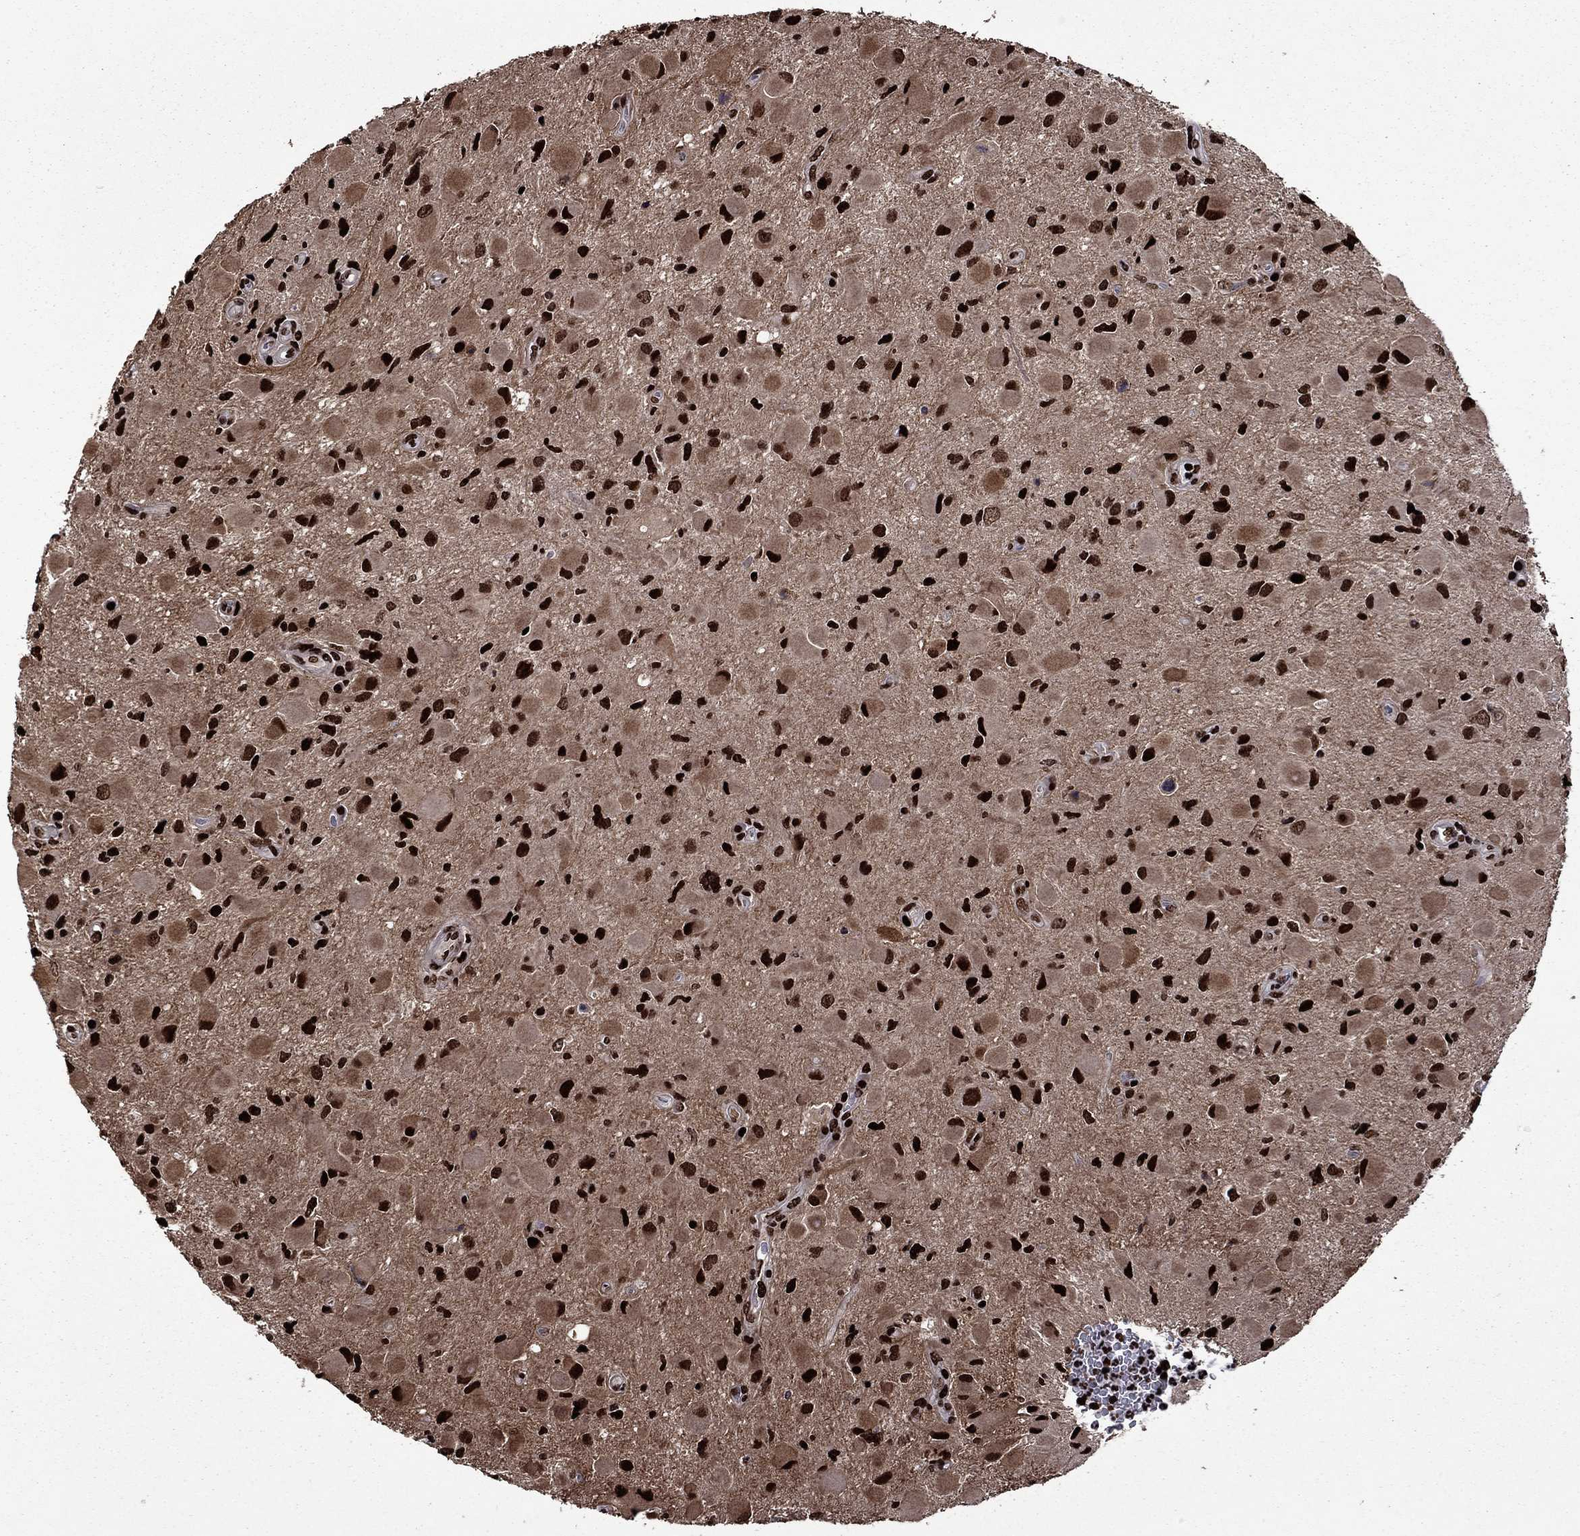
{"staining": {"intensity": "strong", "quantity": ">75%", "location": "nuclear"}, "tissue": "glioma", "cell_type": "Tumor cells", "image_type": "cancer", "snomed": [{"axis": "morphology", "description": "Glioma, malignant, Low grade"}, {"axis": "topography", "description": "Brain"}], "caption": "Immunohistochemical staining of malignant glioma (low-grade) shows strong nuclear protein staining in approximately >75% of tumor cells.", "gene": "LIMK1", "patient": {"sex": "female", "age": 32}}